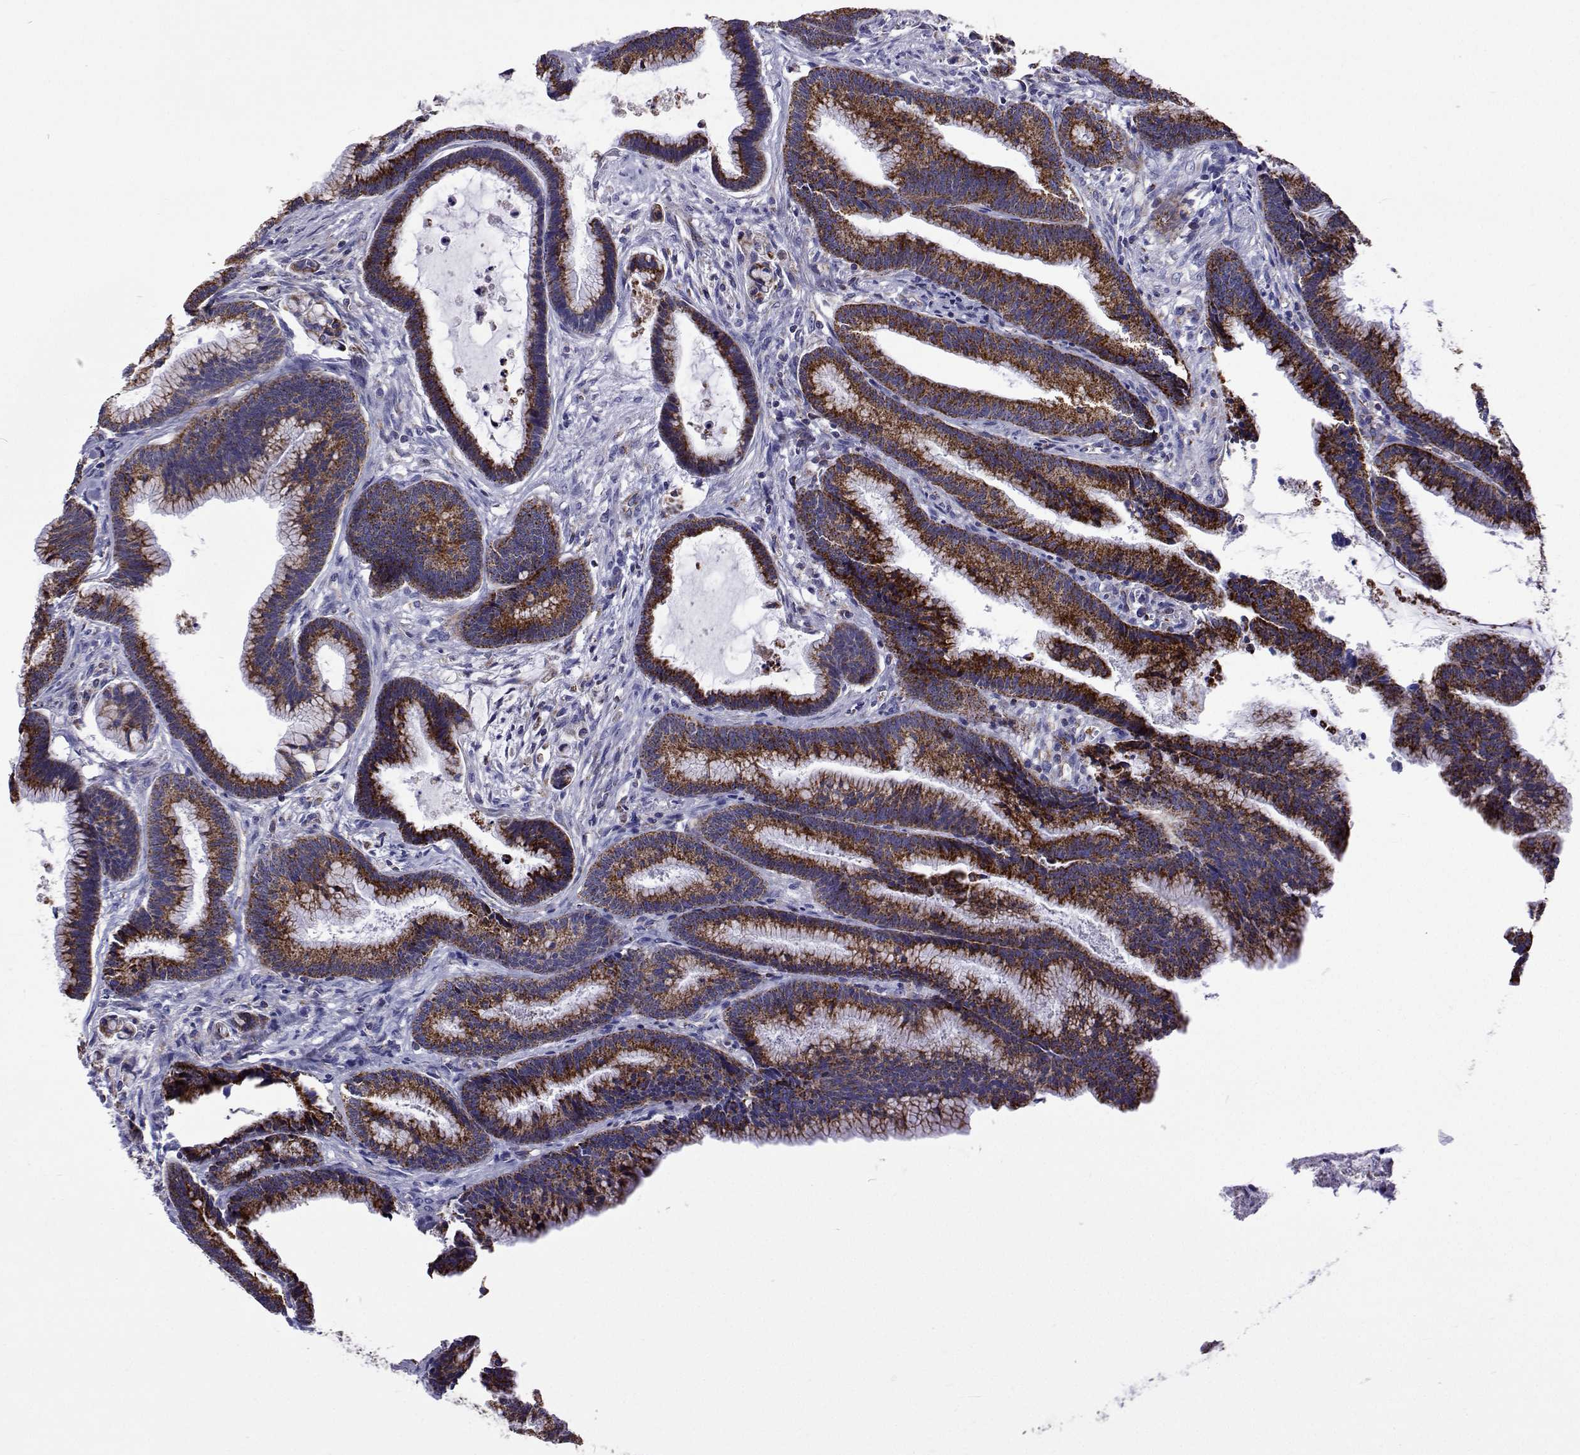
{"staining": {"intensity": "strong", "quantity": ">75%", "location": "cytoplasmic/membranous"}, "tissue": "colorectal cancer", "cell_type": "Tumor cells", "image_type": "cancer", "snomed": [{"axis": "morphology", "description": "Adenocarcinoma, NOS"}, {"axis": "topography", "description": "Colon"}], "caption": "Tumor cells demonstrate high levels of strong cytoplasmic/membranous expression in approximately >75% of cells in human colorectal cancer.", "gene": "MCCC2", "patient": {"sex": "female", "age": 78}}